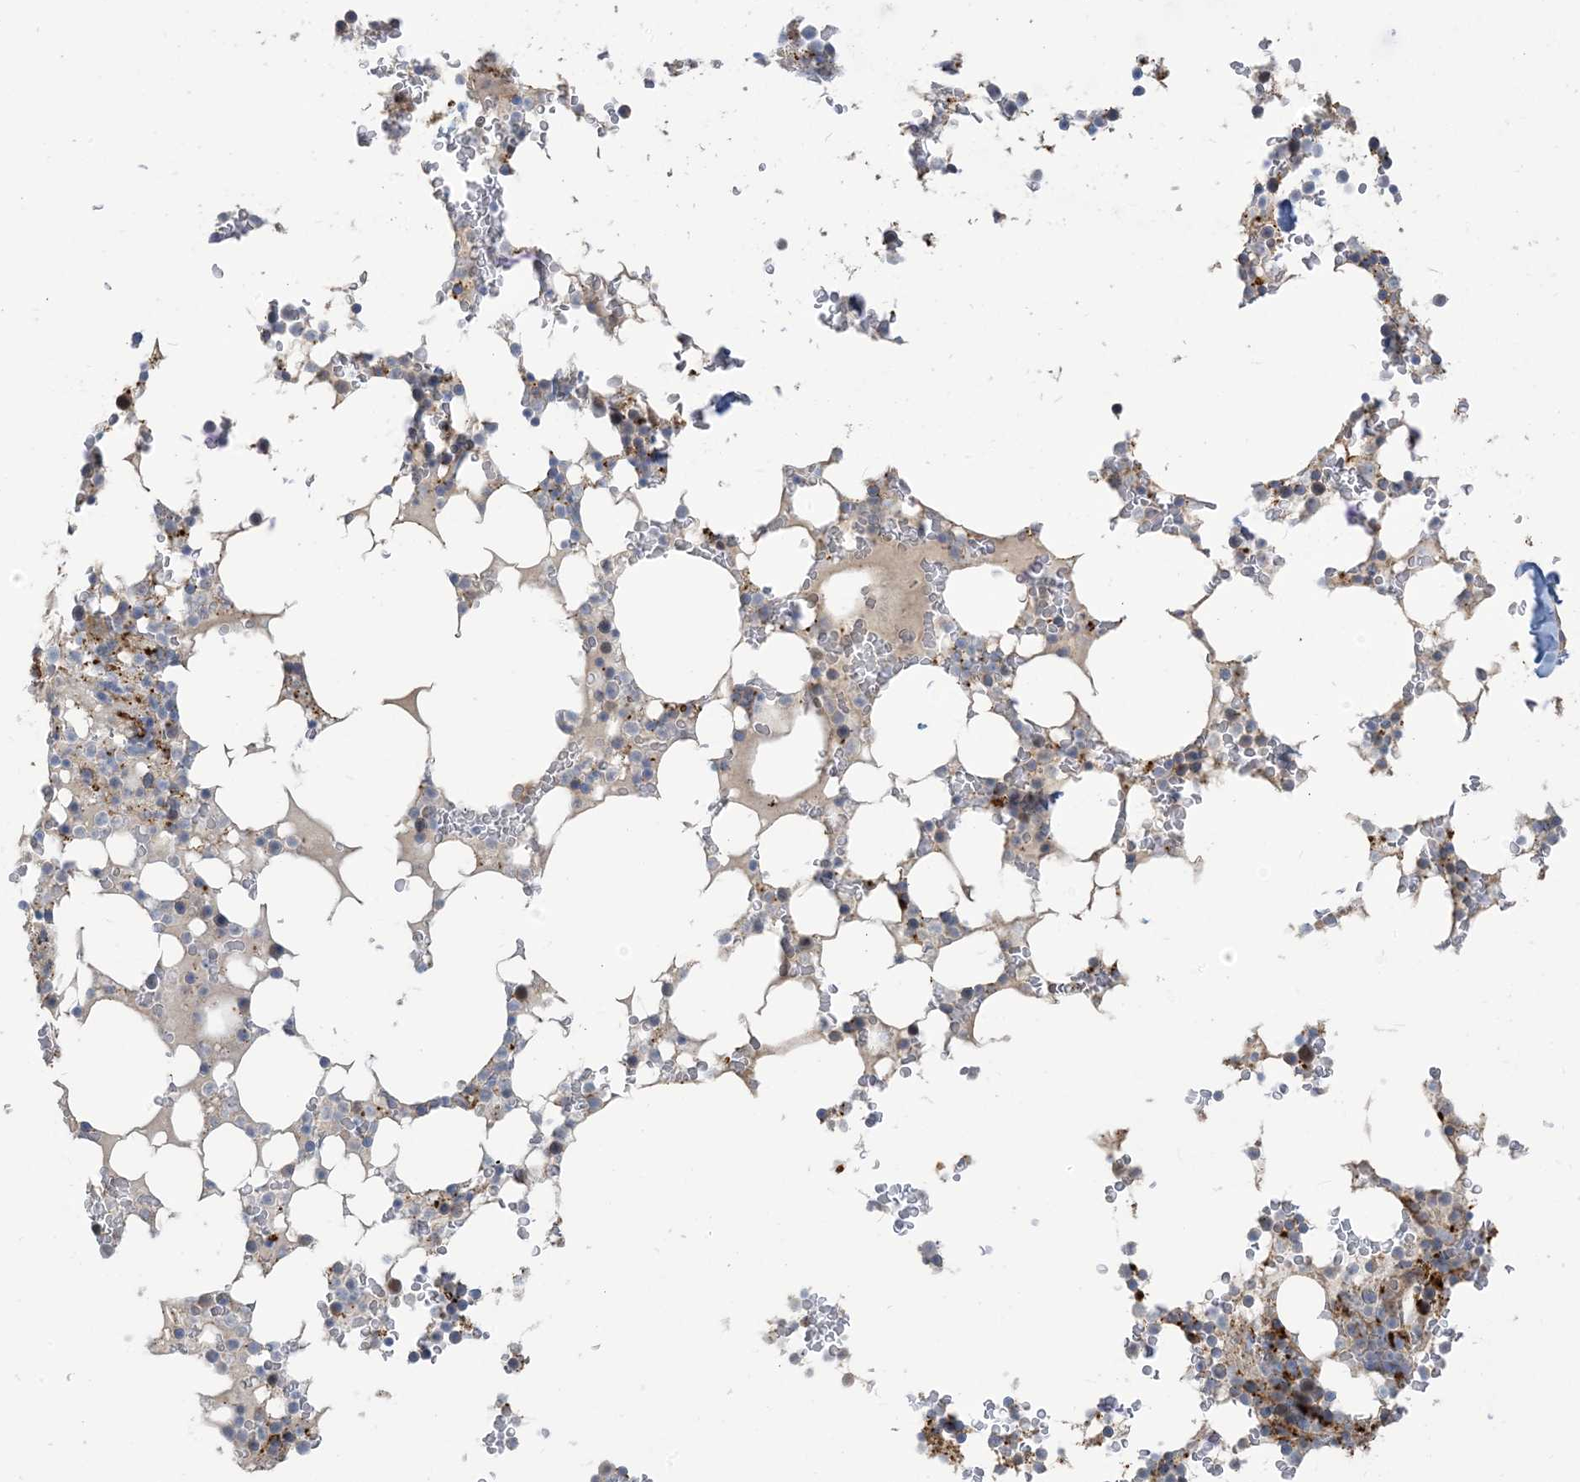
{"staining": {"intensity": "moderate", "quantity": "<25%", "location": "cytoplasmic/membranous"}, "tissue": "bone marrow", "cell_type": "Hematopoietic cells", "image_type": "normal", "snomed": [{"axis": "morphology", "description": "Normal tissue, NOS"}, {"axis": "topography", "description": "Bone marrow"}], "caption": "Bone marrow stained with immunohistochemistry (IHC) displays moderate cytoplasmic/membranous expression in approximately <25% of hematopoietic cells. (Brightfield microscopy of DAB IHC at high magnification).", "gene": "PEAR1", "patient": {"sex": "male", "age": 58}}